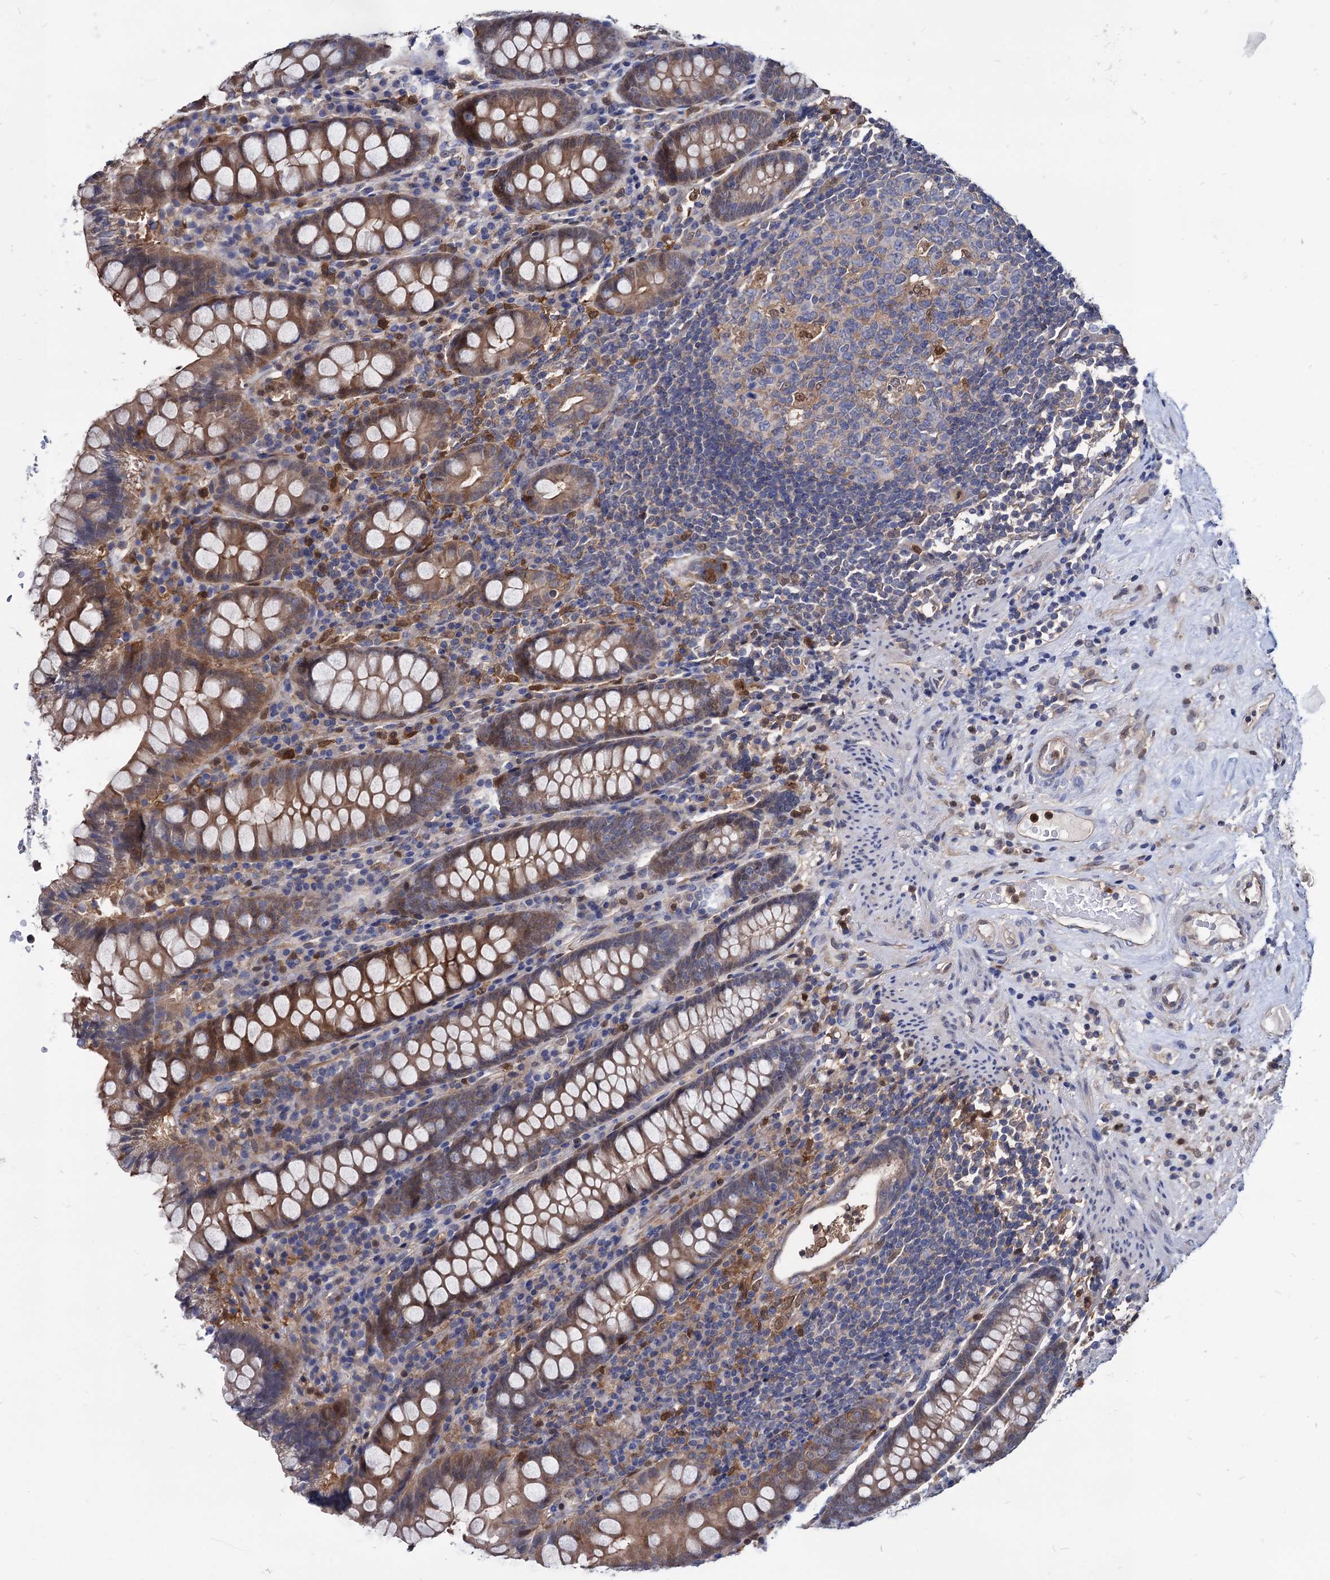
{"staining": {"intensity": "weak", "quantity": ">75%", "location": "cytoplasmic/membranous"}, "tissue": "colon", "cell_type": "Endothelial cells", "image_type": "normal", "snomed": [{"axis": "morphology", "description": "Normal tissue, NOS"}, {"axis": "topography", "description": "Colon"}], "caption": "Benign colon shows weak cytoplasmic/membranous positivity in about >75% of endothelial cells.", "gene": "CPPED1", "patient": {"sex": "female", "age": 79}}